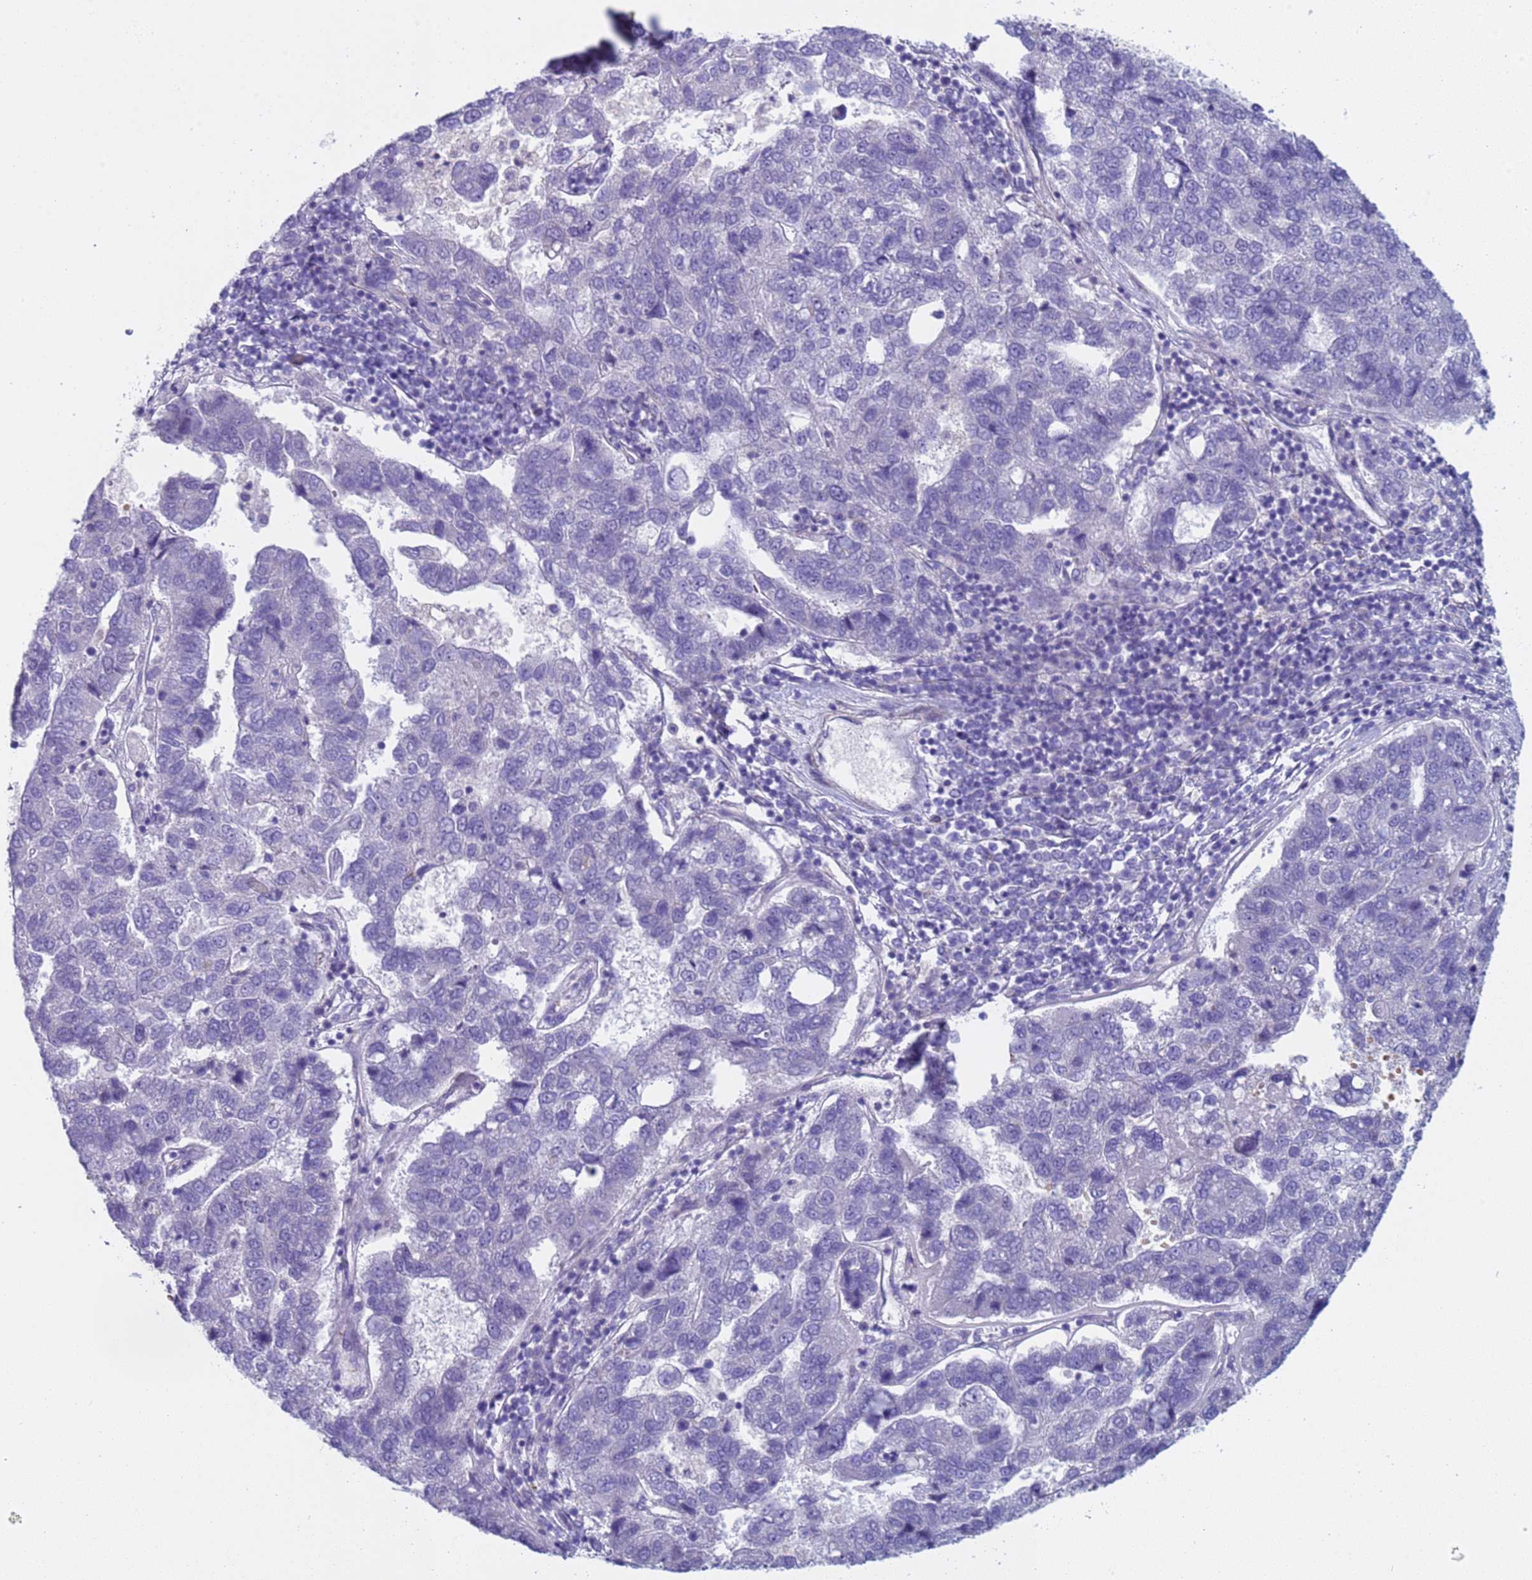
{"staining": {"intensity": "negative", "quantity": "none", "location": "none"}, "tissue": "pancreatic cancer", "cell_type": "Tumor cells", "image_type": "cancer", "snomed": [{"axis": "morphology", "description": "Adenocarcinoma, NOS"}, {"axis": "topography", "description": "Pancreas"}], "caption": "Photomicrograph shows no significant protein positivity in tumor cells of pancreatic cancer.", "gene": "KBTBD3", "patient": {"sex": "female", "age": 61}}